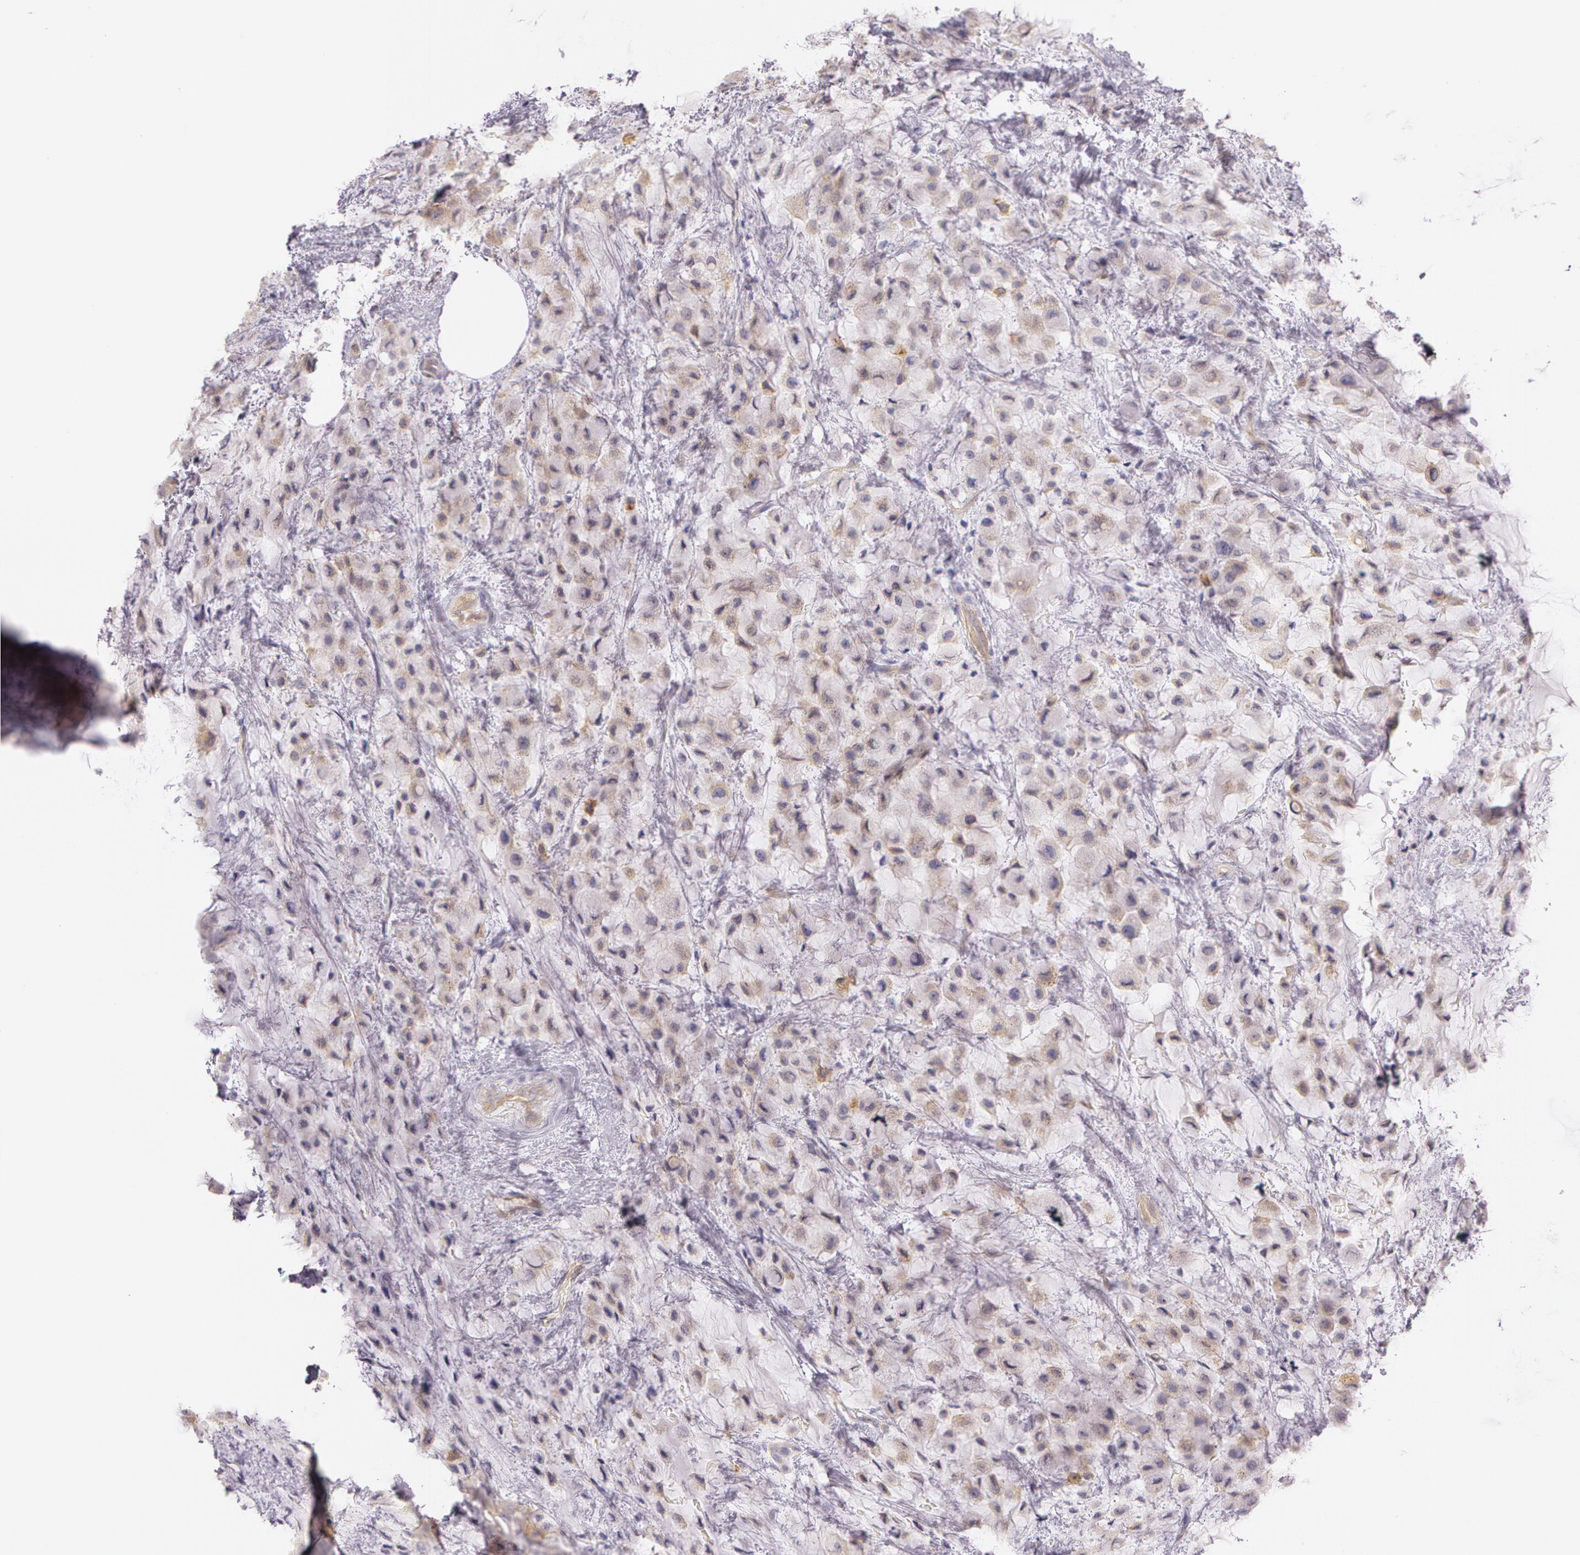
{"staining": {"intensity": "weak", "quantity": ">75%", "location": "cytoplasmic/membranous"}, "tissue": "breast cancer", "cell_type": "Tumor cells", "image_type": "cancer", "snomed": [{"axis": "morphology", "description": "Lobular carcinoma"}, {"axis": "topography", "description": "Breast"}], "caption": "High-magnification brightfield microscopy of breast cancer (lobular carcinoma) stained with DAB (3,3'-diaminobenzidine) (brown) and counterstained with hematoxylin (blue). tumor cells exhibit weak cytoplasmic/membranous positivity is seen in approximately>75% of cells. Nuclei are stained in blue.", "gene": "APP", "patient": {"sex": "female", "age": 85}}